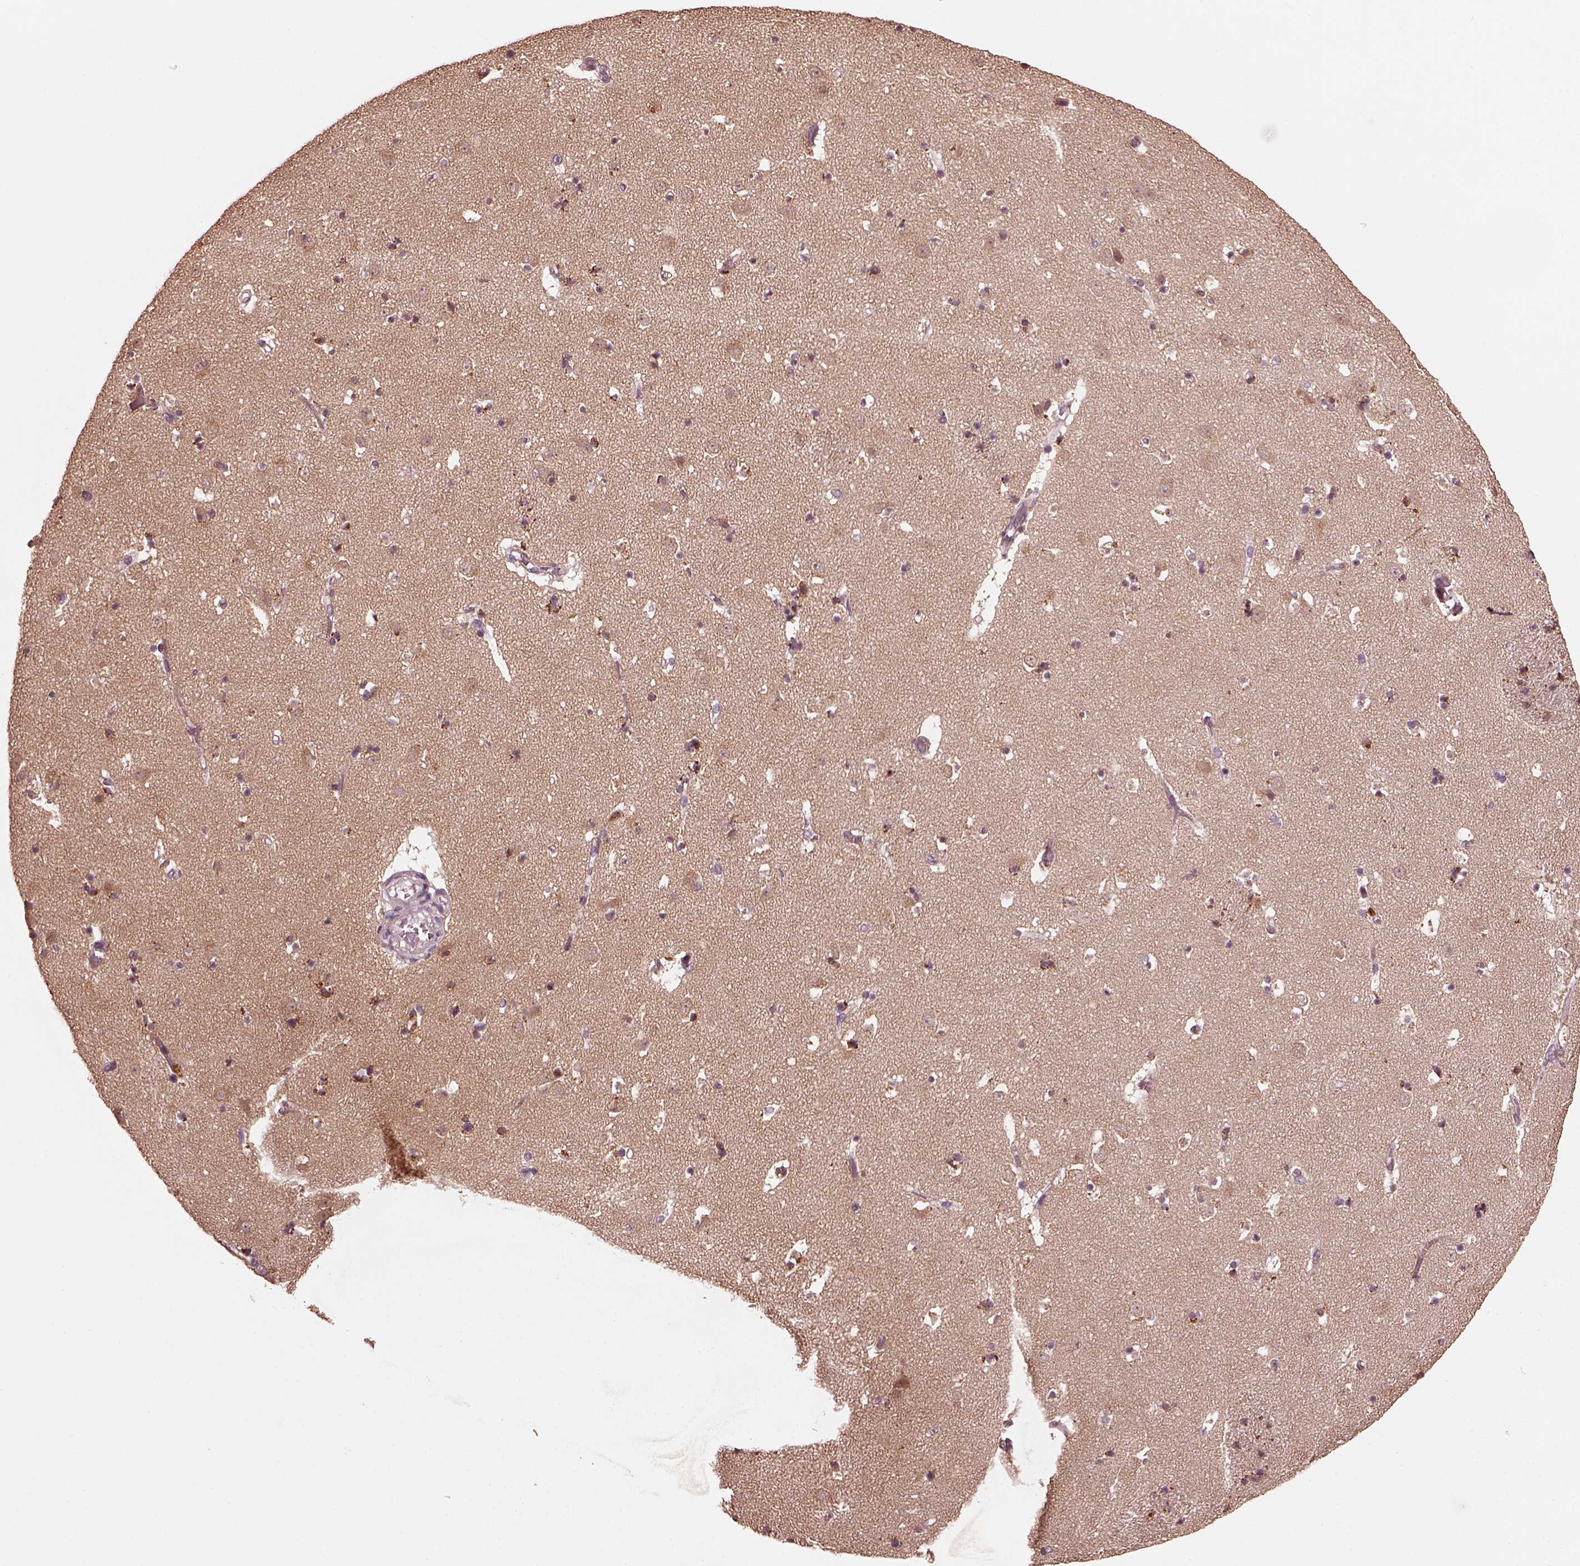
{"staining": {"intensity": "negative", "quantity": "none", "location": "none"}, "tissue": "caudate", "cell_type": "Glial cells", "image_type": "normal", "snomed": [{"axis": "morphology", "description": "Normal tissue, NOS"}, {"axis": "topography", "description": "Lateral ventricle wall"}], "caption": "IHC of unremarkable caudate displays no staining in glial cells.", "gene": "RUFY3", "patient": {"sex": "female", "age": 42}}